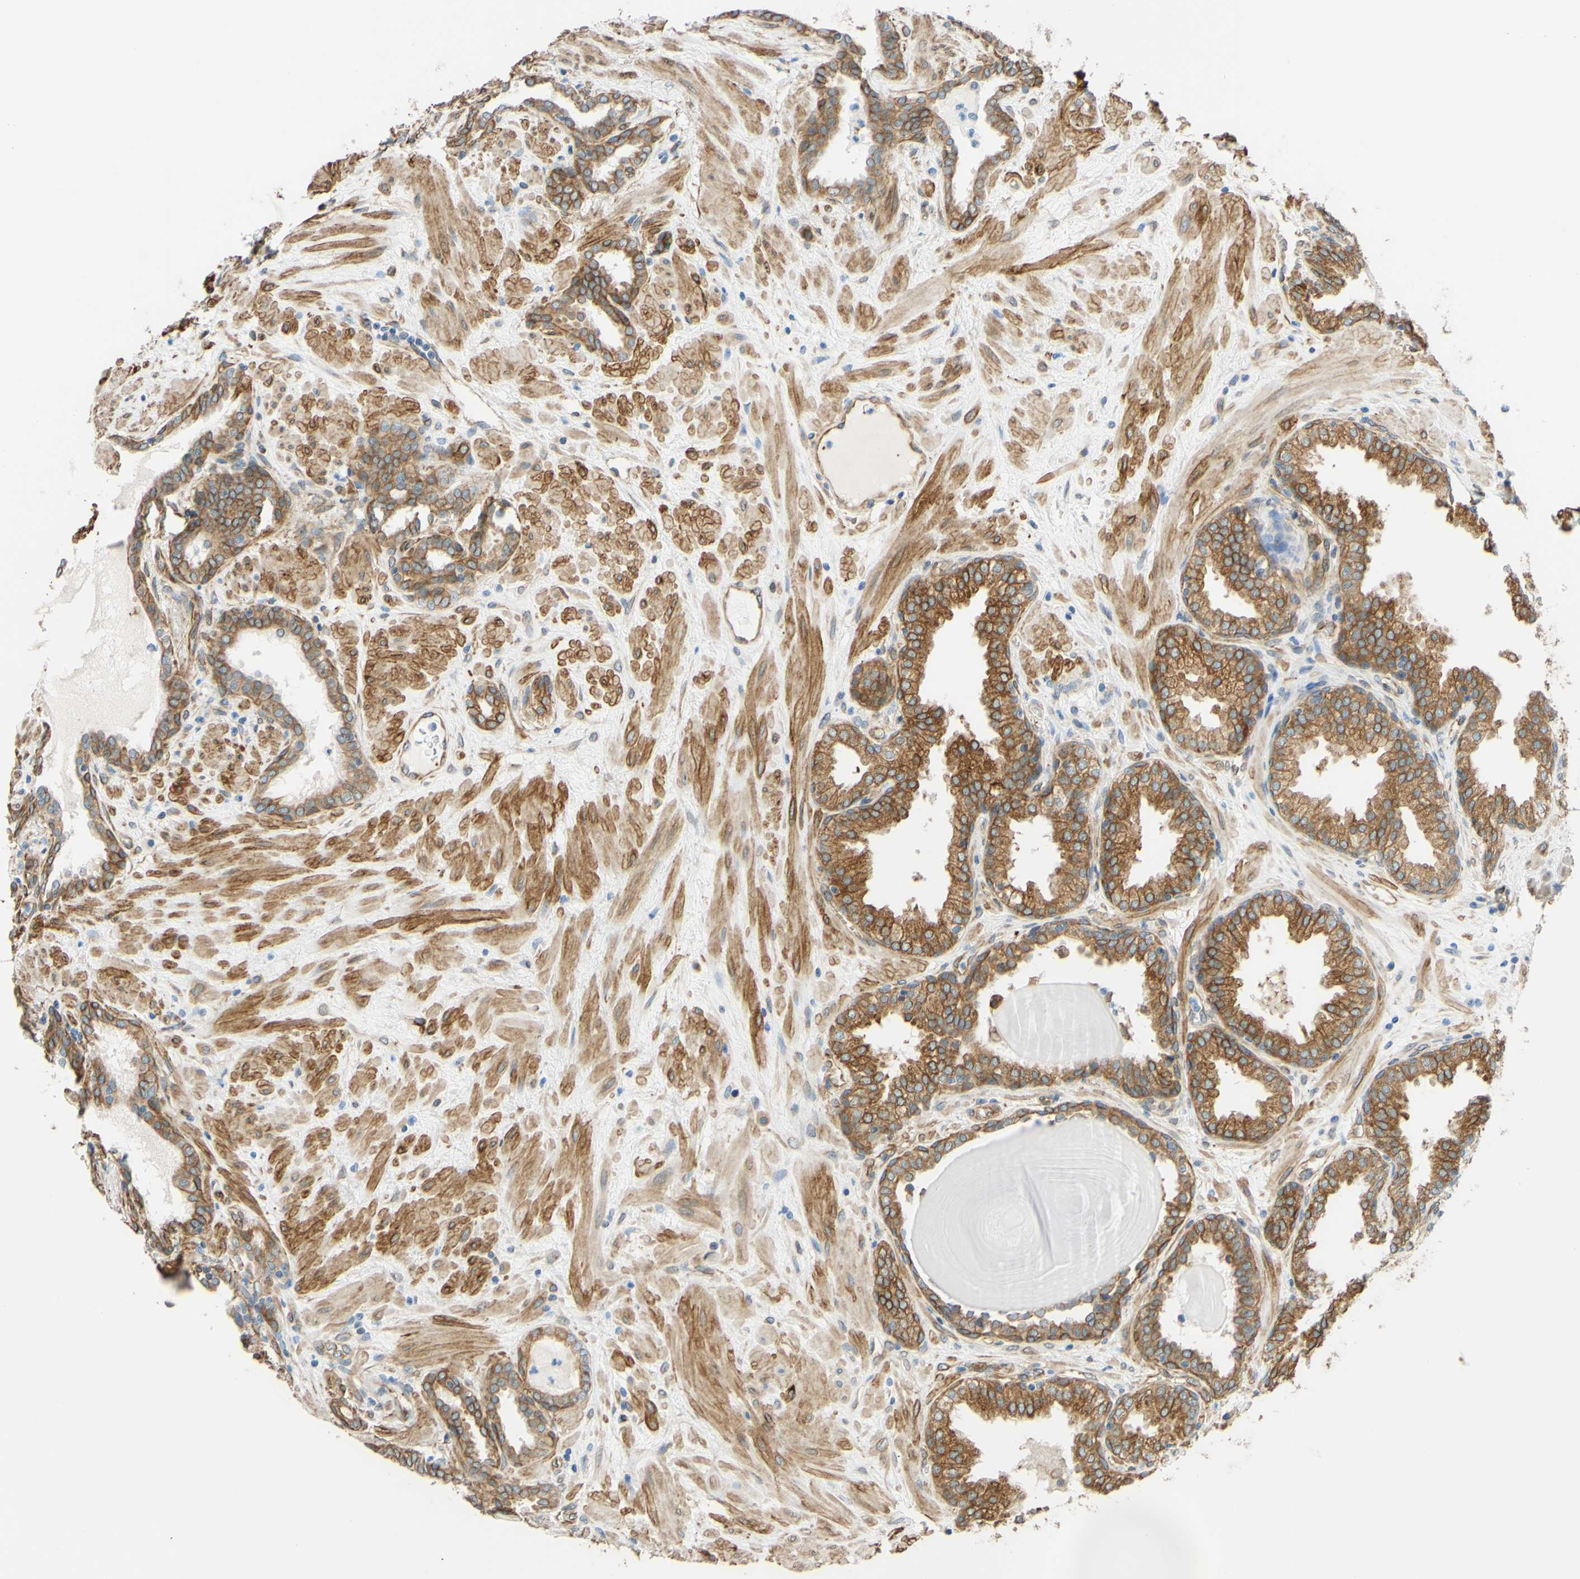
{"staining": {"intensity": "strong", "quantity": ">75%", "location": "cytoplasmic/membranous"}, "tissue": "prostate", "cell_type": "Glandular cells", "image_type": "normal", "snomed": [{"axis": "morphology", "description": "Normal tissue, NOS"}, {"axis": "topography", "description": "Prostate"}], "caption": "Protein expression analysis of unremarkable prostate displays strong cytoplasmic/membranous staining in approximately >75% of glandular cells.", "gene": "ENDOD1", "patient": {"sex": "male", "age": 51}}